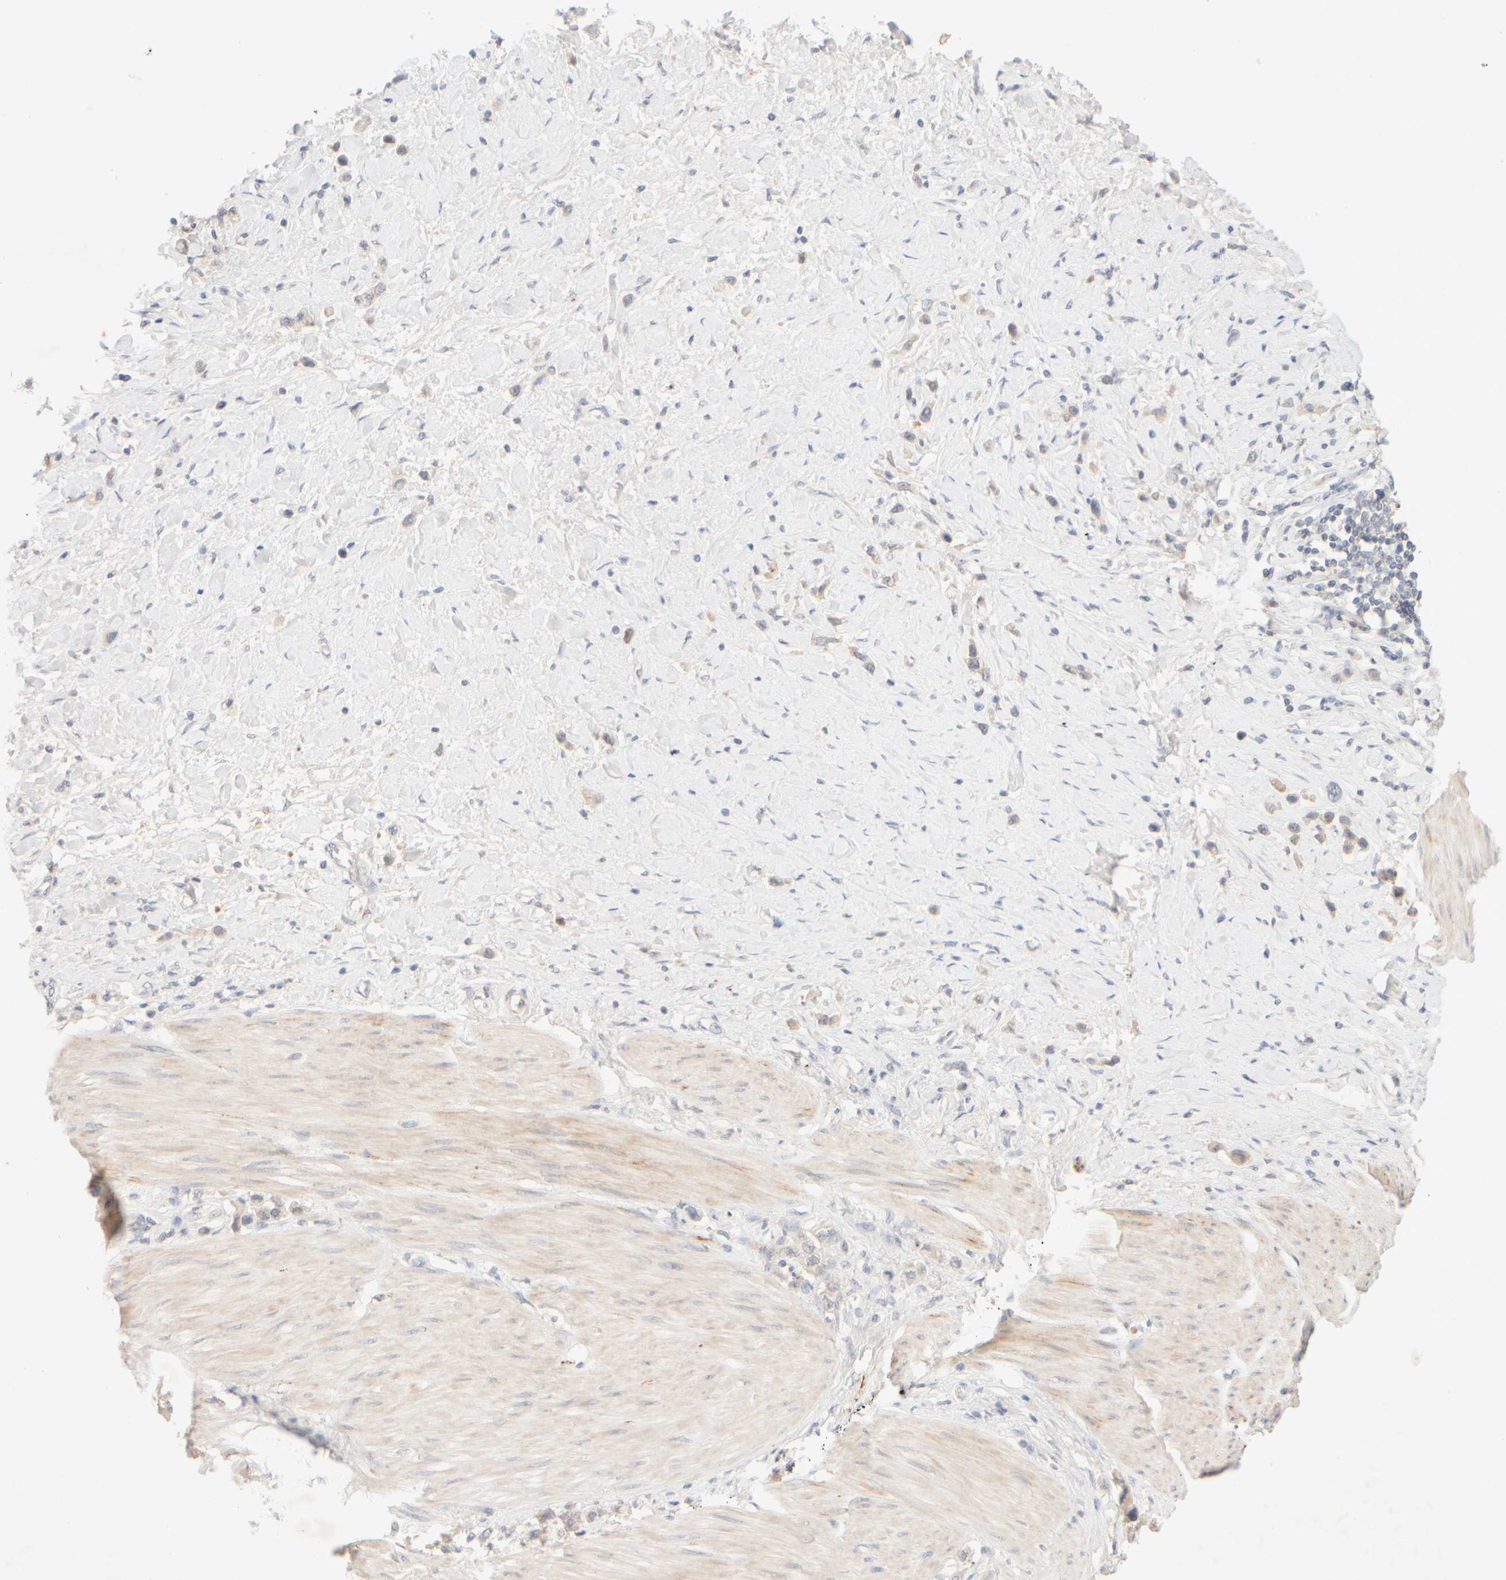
{"staining": {"intensity": "negative", "quantity": "none", "location": "none"}, "tissue": "stomach cancer", "cell_type": "Tumor cells", "image_type": "cancer", "snomed": [{"axis": "morphology", "description": "Adenocarcinoma, NOS"}, {"axis": "topography", "description": "Stomach"}], "caption": "Immunohistochemistry (IHC) of adenocarcinoma (stomach) demonstrates no expression in tumor cells.", "gene": "SNTB1", "patient": {"sex": "female", "age": 65}}